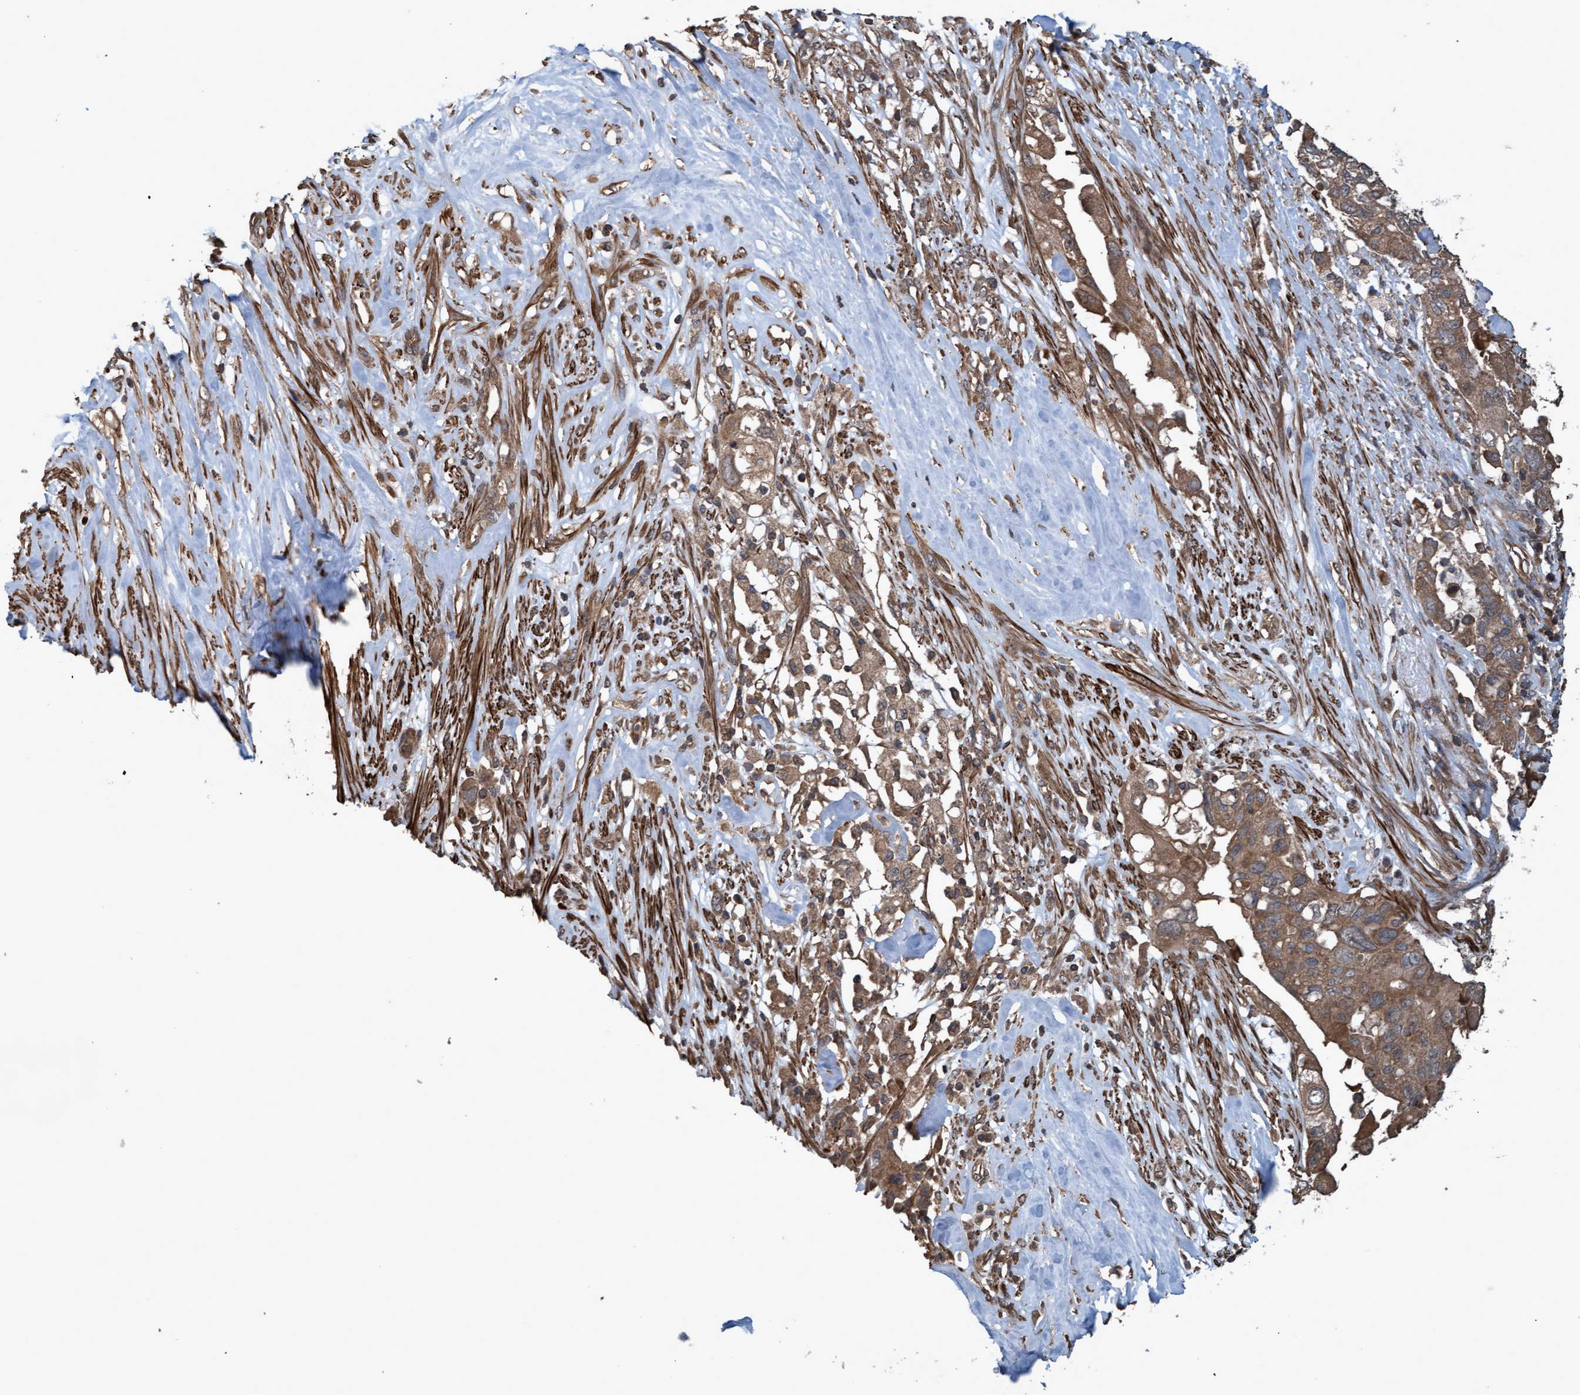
{"staining": {"intensity": "moderate", "quantity": ">75%", "location": "cytoplasmic/membranous"}, "tissue": "pancreatic cancer", "cell_type": "Tumor cells", "image_type": "cancer", "snomed": [{"axis": "morphology", "description": "Adenocarcinoma, NOS"}, {"axis": "topography", "description": "Pancreas"}], "caption": "This histopathology image exhibits pancreatic cancer (adenocarcinoma) stained with IHC to label a protein in brown. The cytoplasmic/membranous of tumor cells show moderate positivity for the protein. Nuclei are counter-stained blue.", "gene": "GGT6", "patient": {"sex": "female", "age": 56}}